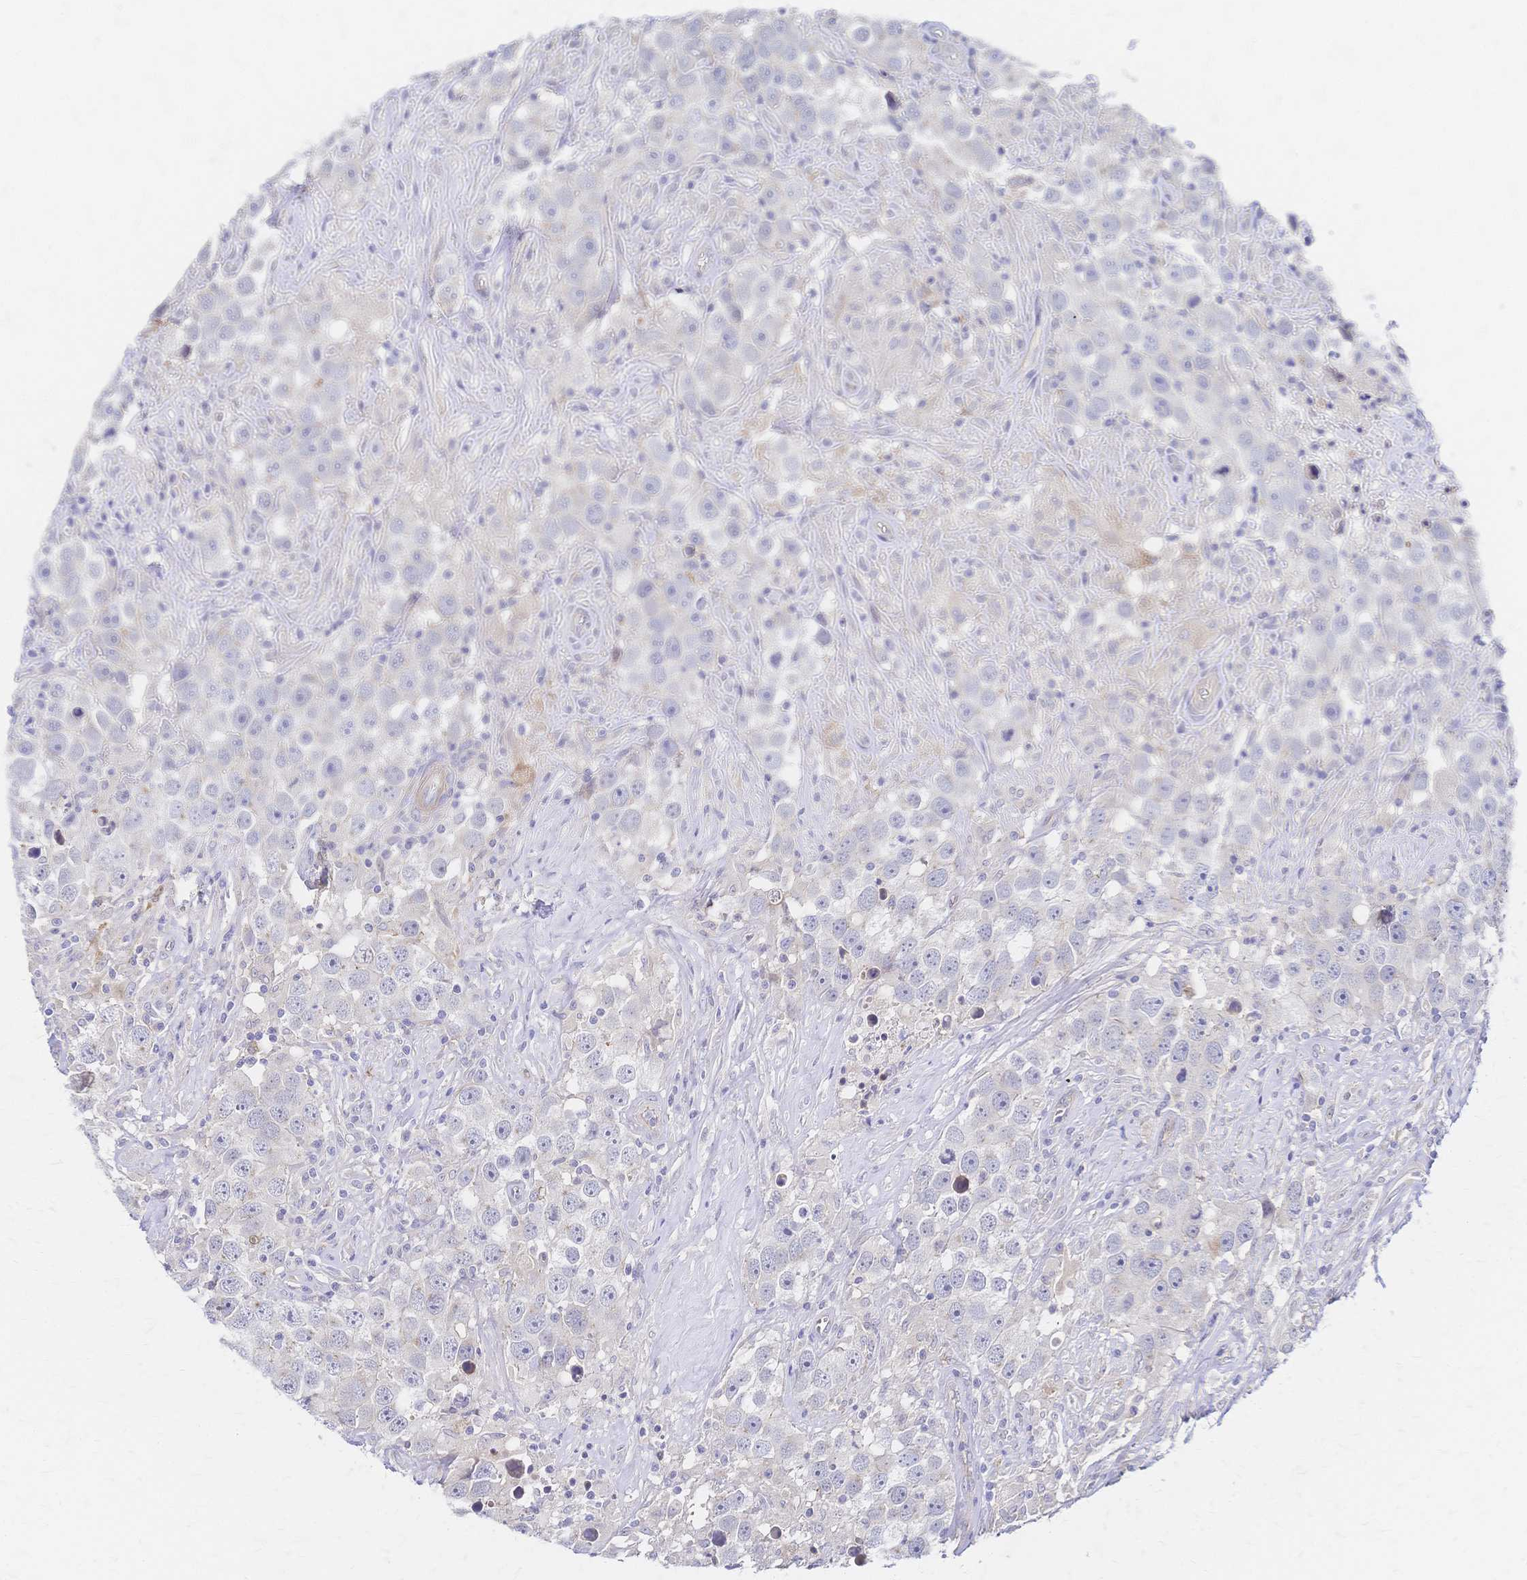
{"staining": {"intensity": "negative", "quantity": "none", "location": "none"}, "tissue": "testis cancer", "cell_type": "Tumor cells", "image_type": "cancer", "snomed": [{"axis": "morphology", "description": "Seminoma, NOS"}, {"axis": "topography", "description": "Testis"}], "caption": "An image of human testis seminoma is negative for staining in tumor cells.", "gene": "SLC5A1", "patient": {"sex": "male", "age": 49}}